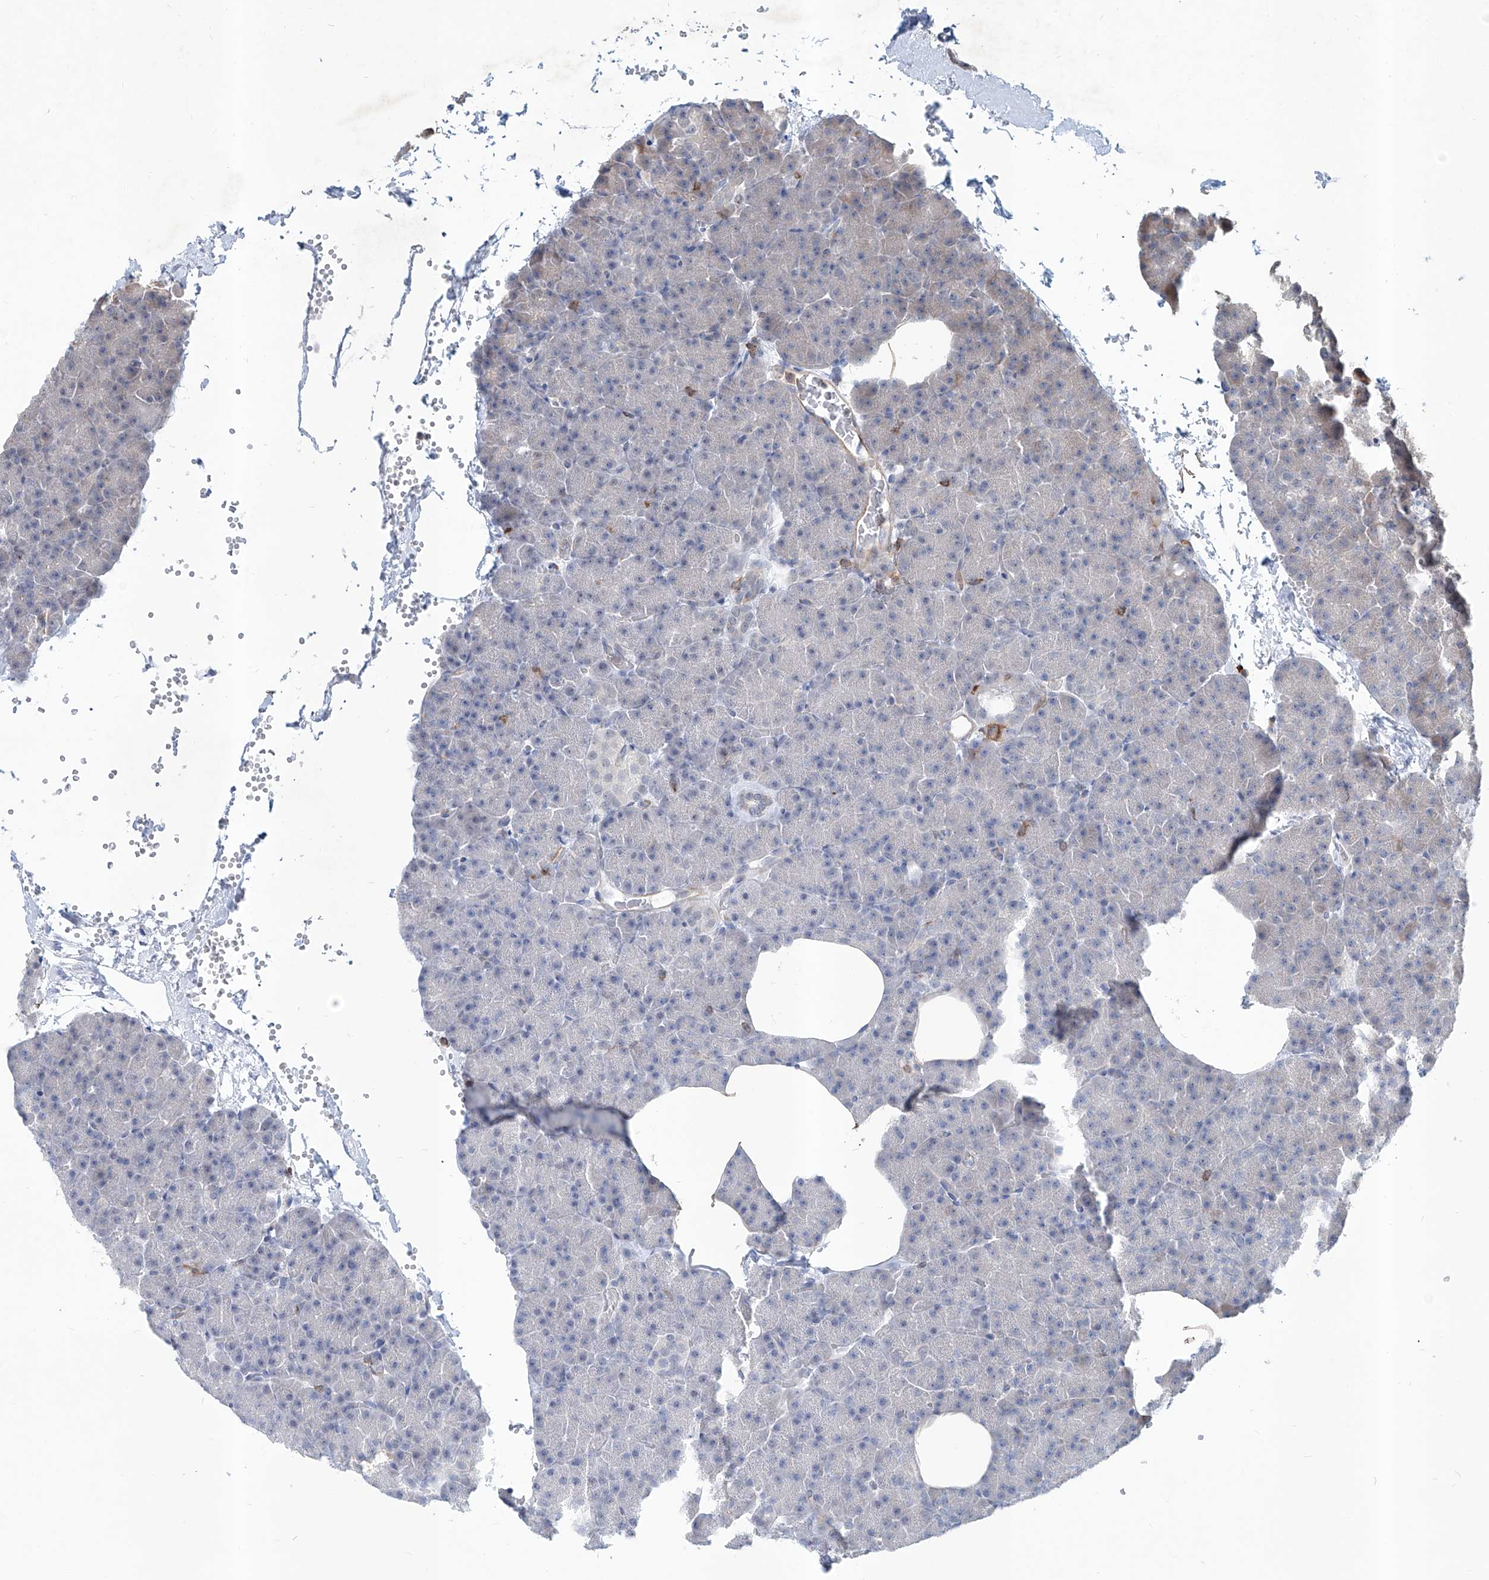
{"staining": {"intensity": "negative", "quantity": "none", "location": "none"}, "tissue": "pancreas", "cell_type": "Exocrine glandular cells", "image_type": "normal", "snomed": [{"axis": "morphology", "description": "Normal tissue, NOS"}, {"axis": "morphology", "description": "Carcinoid, malignant, NOS"}, {"axis": "topography", "description": "Pancreas"}], "caption": "Pancreas was stained to show a protein in brown. There is no significant staining in exocrine glandular cells. Nuclei are stained in blue.", "gene": "ZBTB48", "patient": {"sex": "female", "age": 35}}